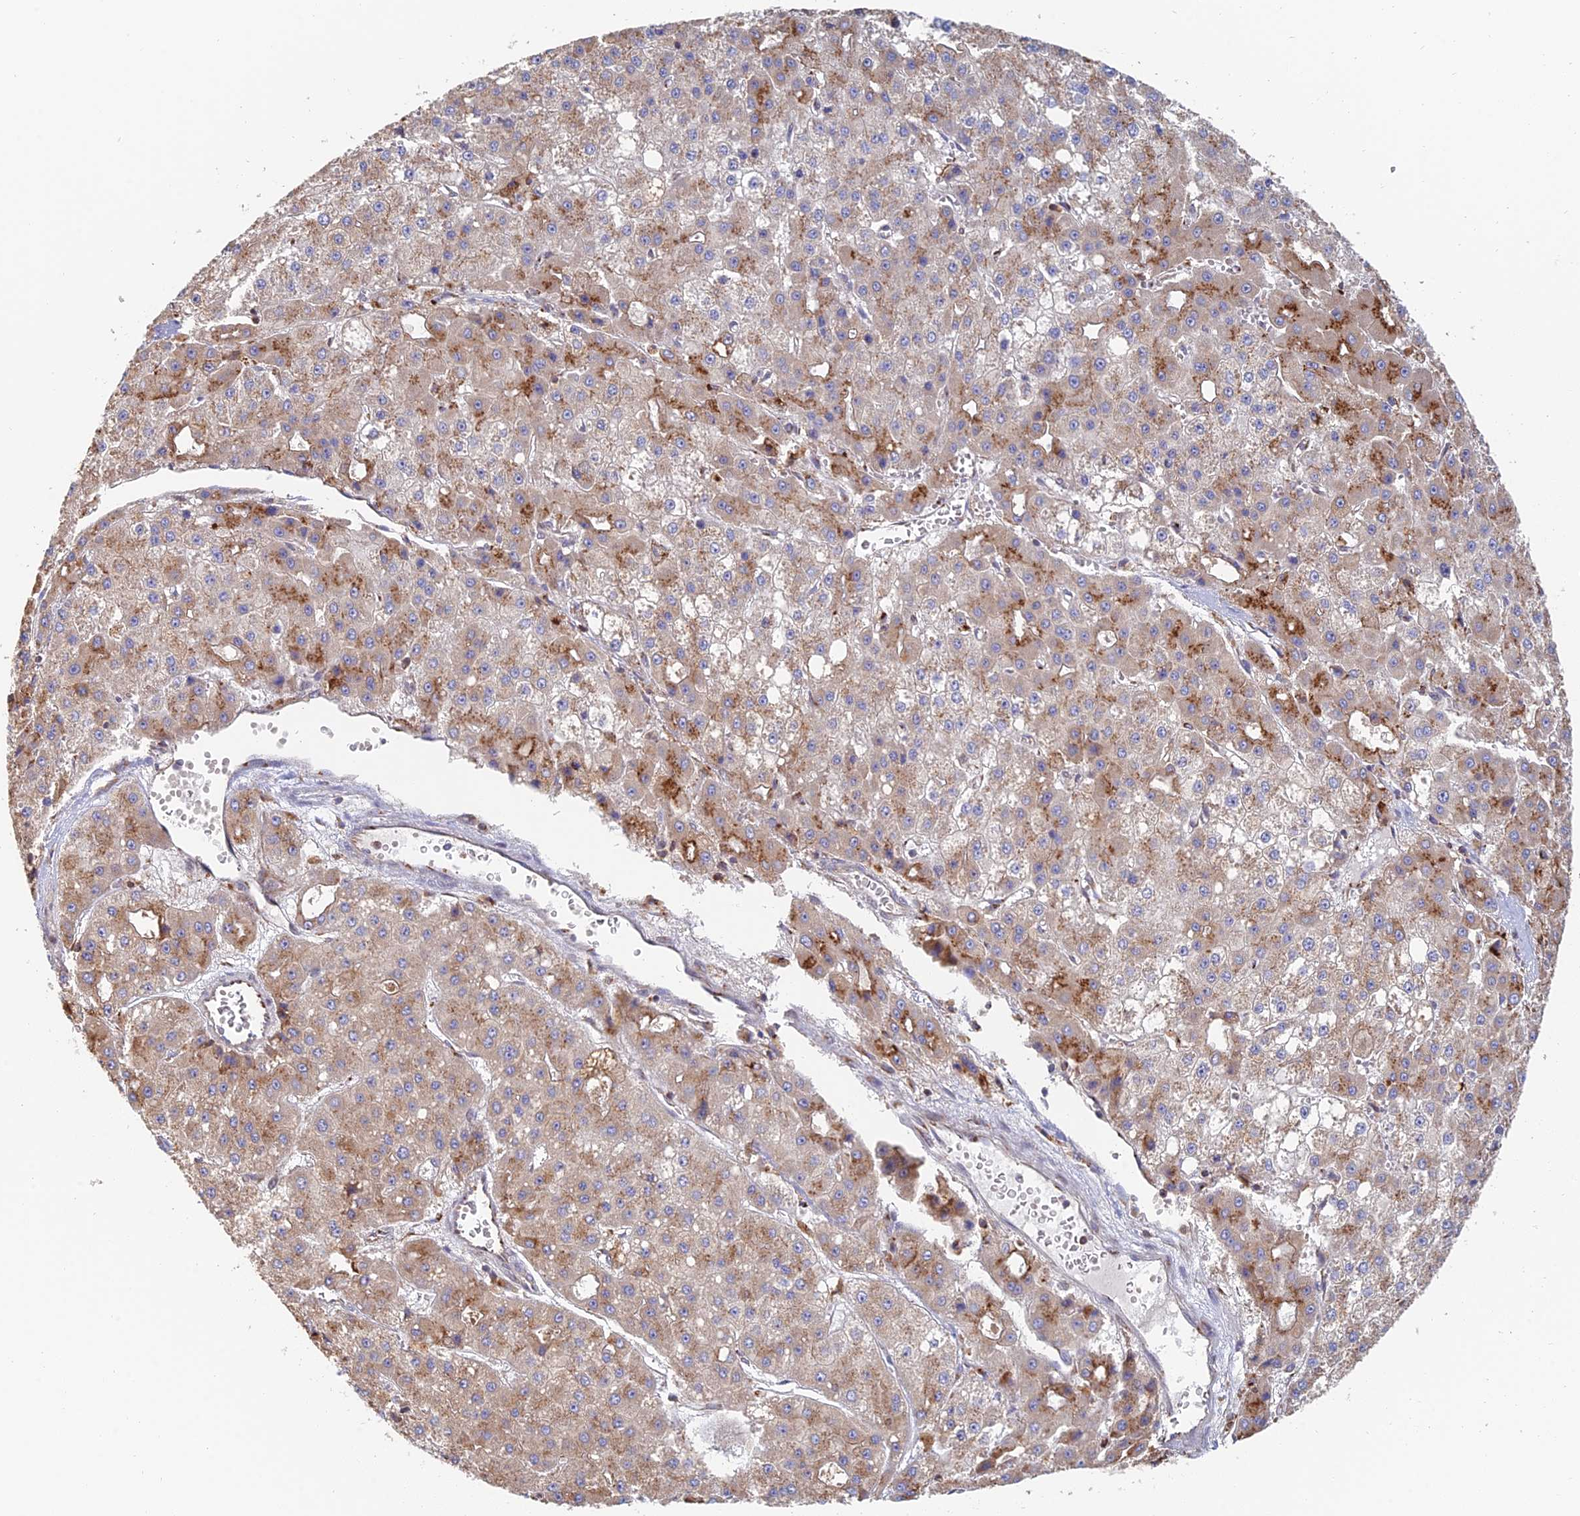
{"staining": {"intensity": "moderate", "quantity": ">75%", "location": "cytoplasmic/membranous"}, "tissue": "liver cancer", "cell_type": "Tumor cells", "image_type": "cancer", "snomed": [{"axis": "morphology", "description": "Carcinoma, Hepatocellular, NOS"}, {"axis": "topography", "description": "Liver"}], "caption": "Approximately >75% of tumor cells in liver hepatocellular carcinoma show moderate cytoplasmic/membranous protein expression as visualized by brown immunohistochemical staining.", "gene": "HS2ST1", "patient": {"sex": "male", "age": 47}}